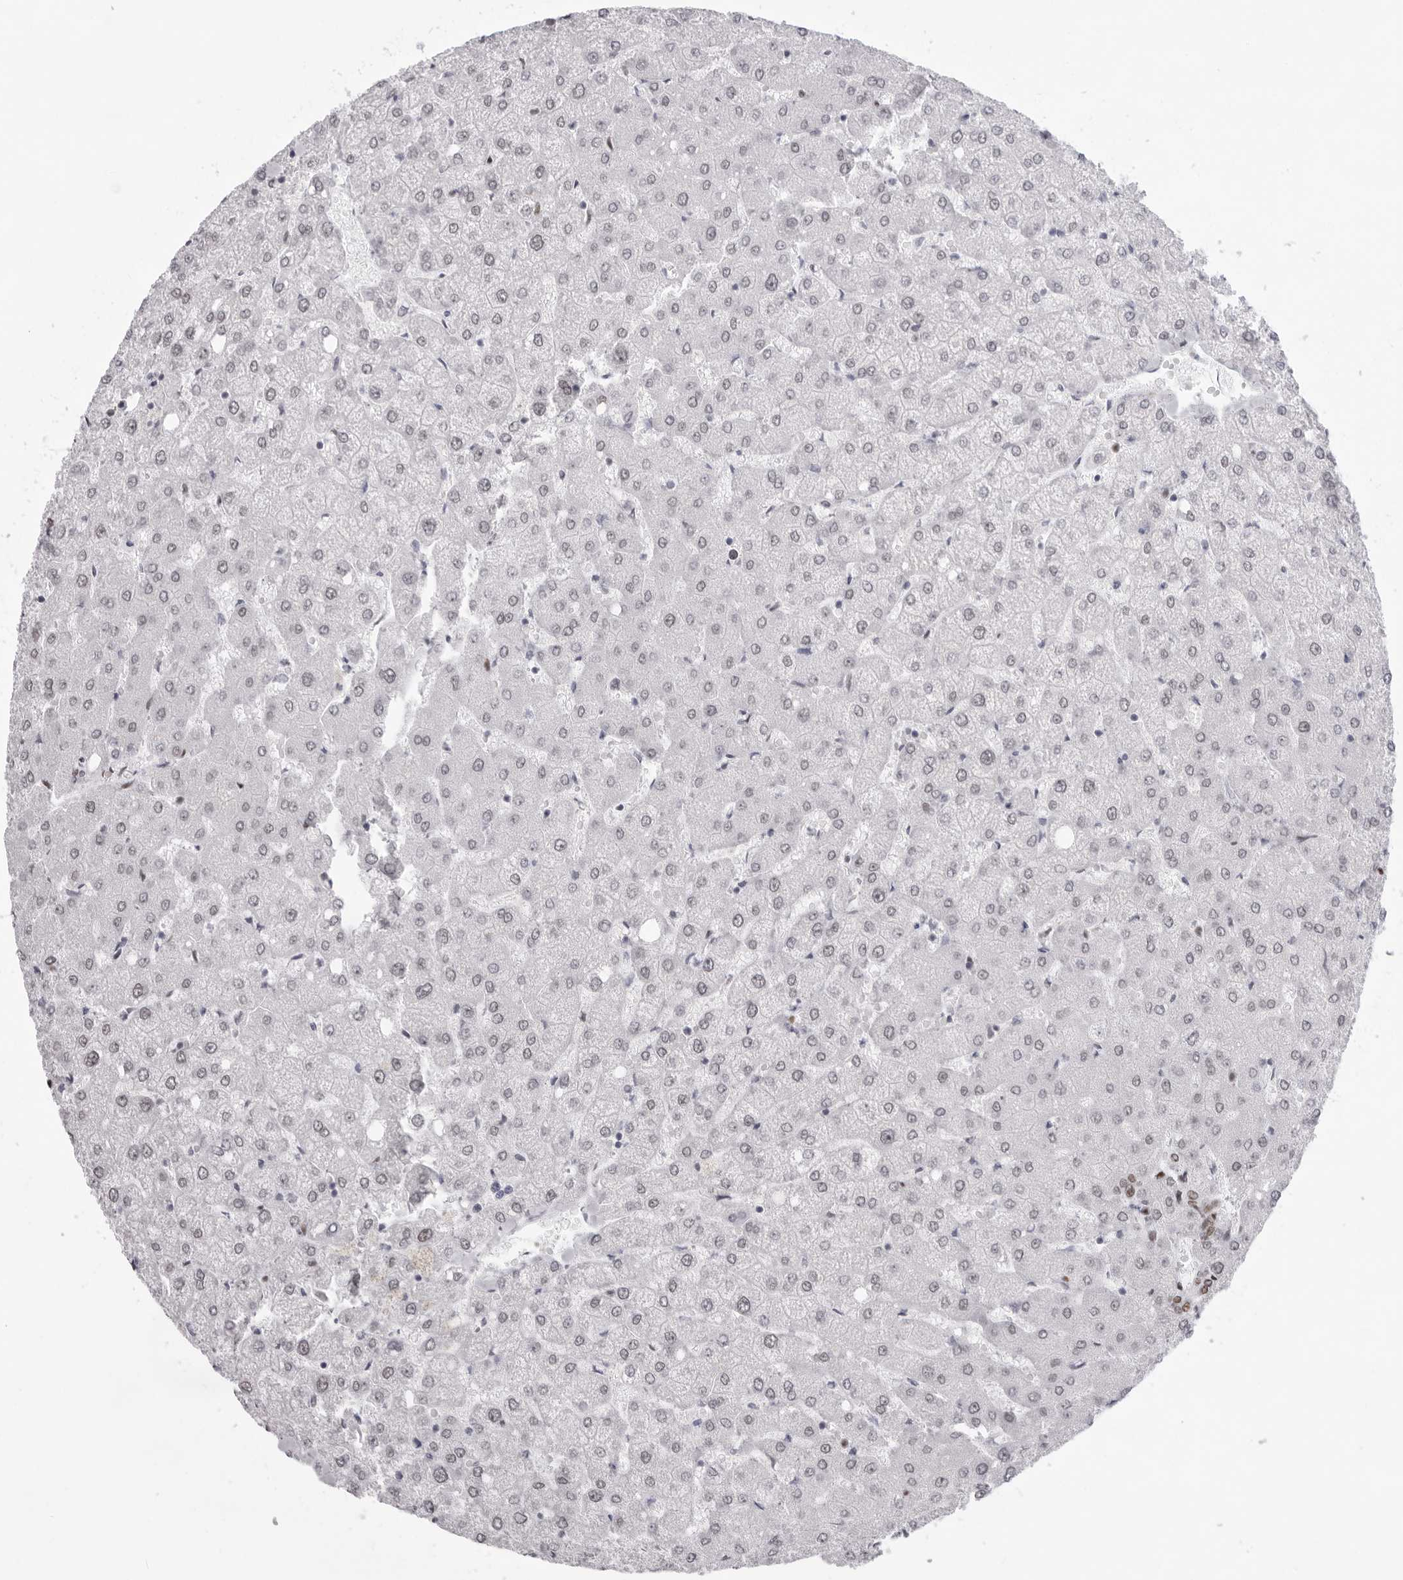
{"staining": {"intensity": "weak", "quantity": ">75%", "location": "nuclear"}, "tissue": "liver", "cell_type": "Cholangiocytes", "image_type": "normal", "snomed": [{"axis": "morphology", "description": "Normal tissue, NOS"}, {"axis": "topography", "description": "Liver"}], "caption": "Immunohistochemistry (IHC) image of normal human liver stained for a protein (brown), which displays low levels of weak nuclear staining in about >75% of cholangiocytes.", "gene": "IRF2BP2", "patient": {"sex": "female", "age": 54}}